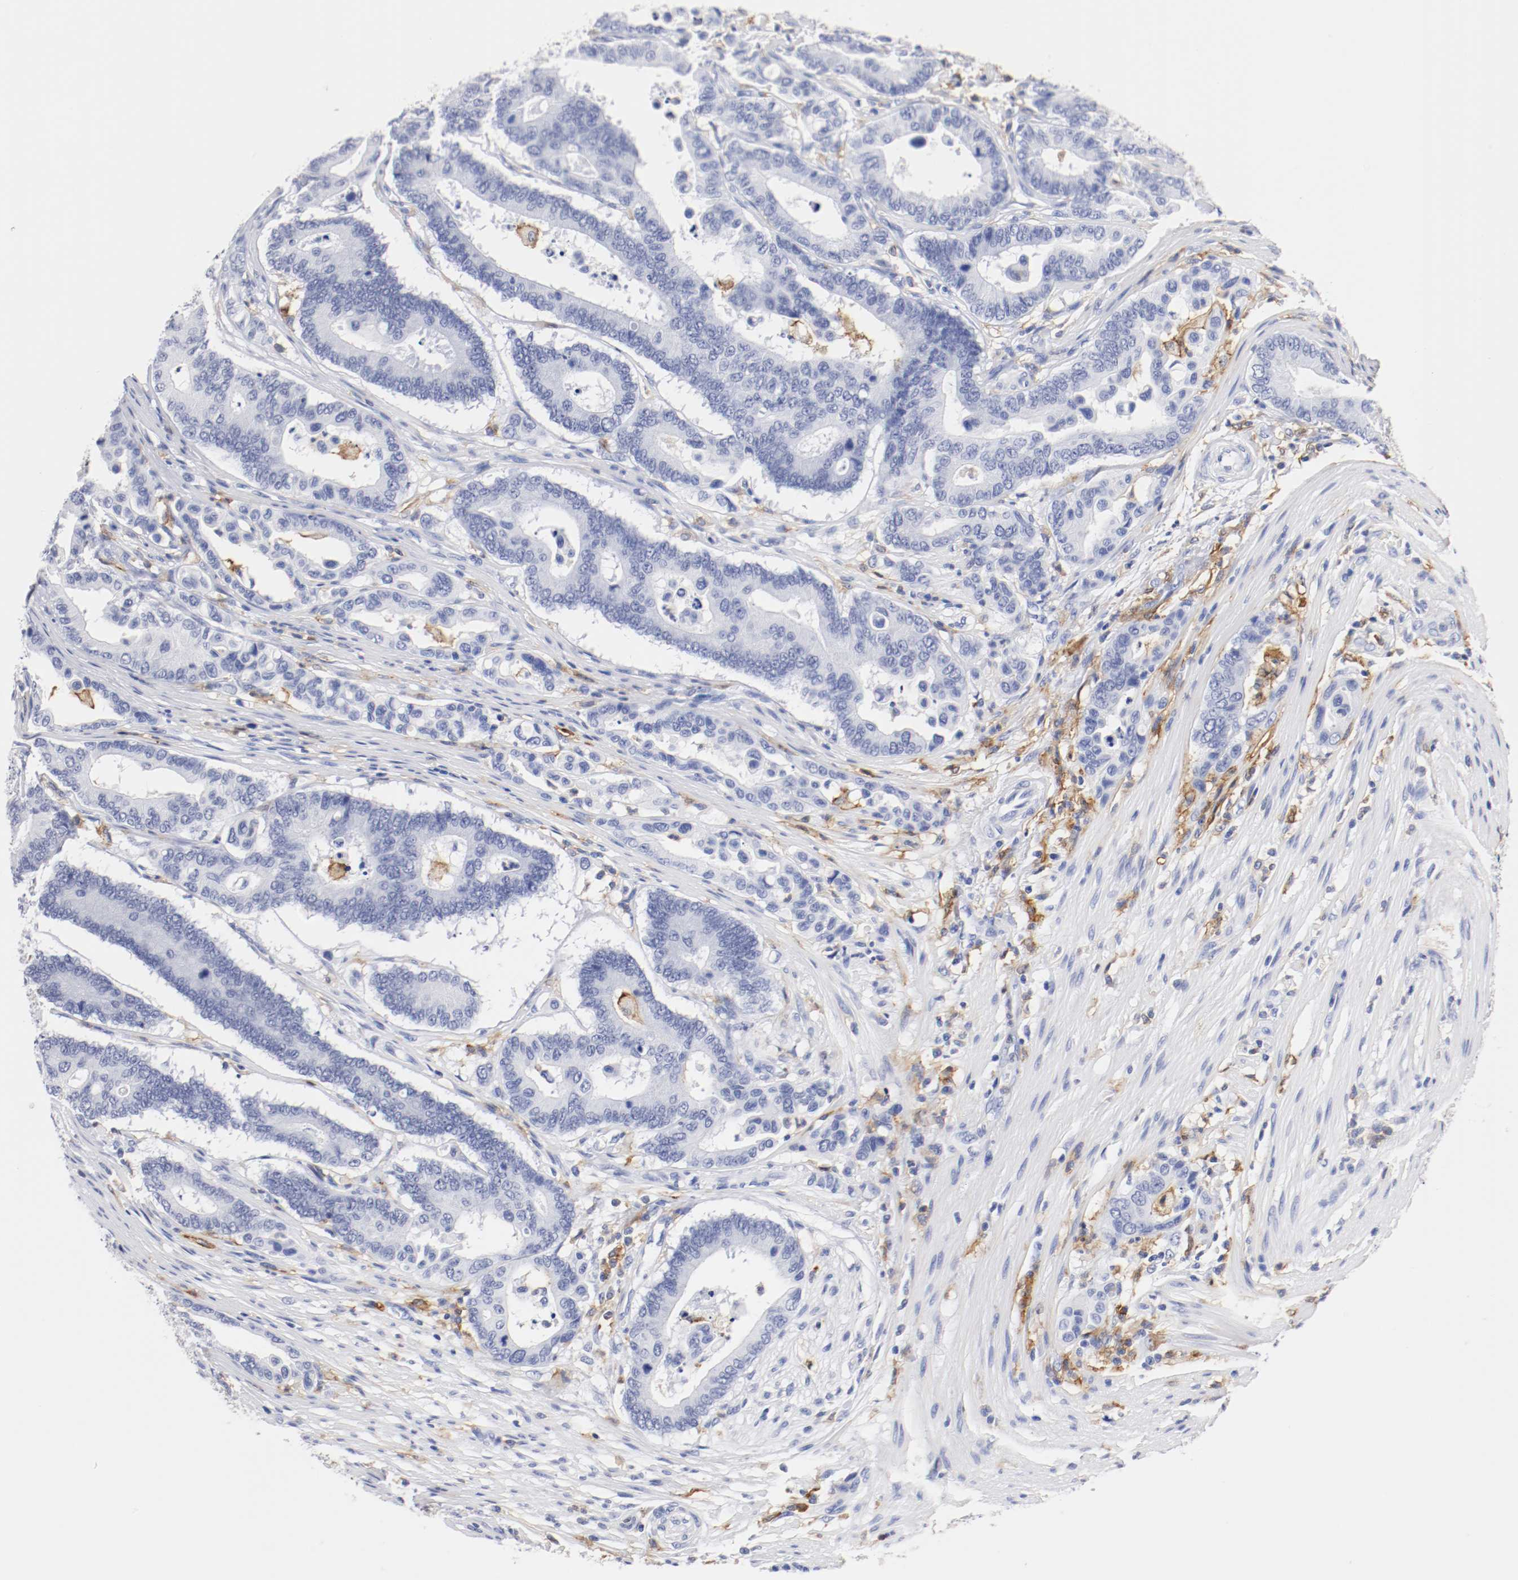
{"staining": {"intensity": "negative", "quantity": "none", "location": "none"}, "tissue": "colorectal cancer", "cell_type": "Tumor cells", "image_type": "cancer", "snomed": [{"axis": "morphology", "description": "Normal tissue, NOS"}, {"axis": "morphology", "description": "Adenocarcinoma, NOS"}, {"axis": "topography", "description": "Colon"}], "caption": "Immunohistochemistry (IHC) histopathology image of colorectal cancer (adenocarcinoma) stained for a protein (brown), which exhibits no positivity in tumor cells.", "gene": "ITGAX", "patient": {"sex": "male", "age": 82}}